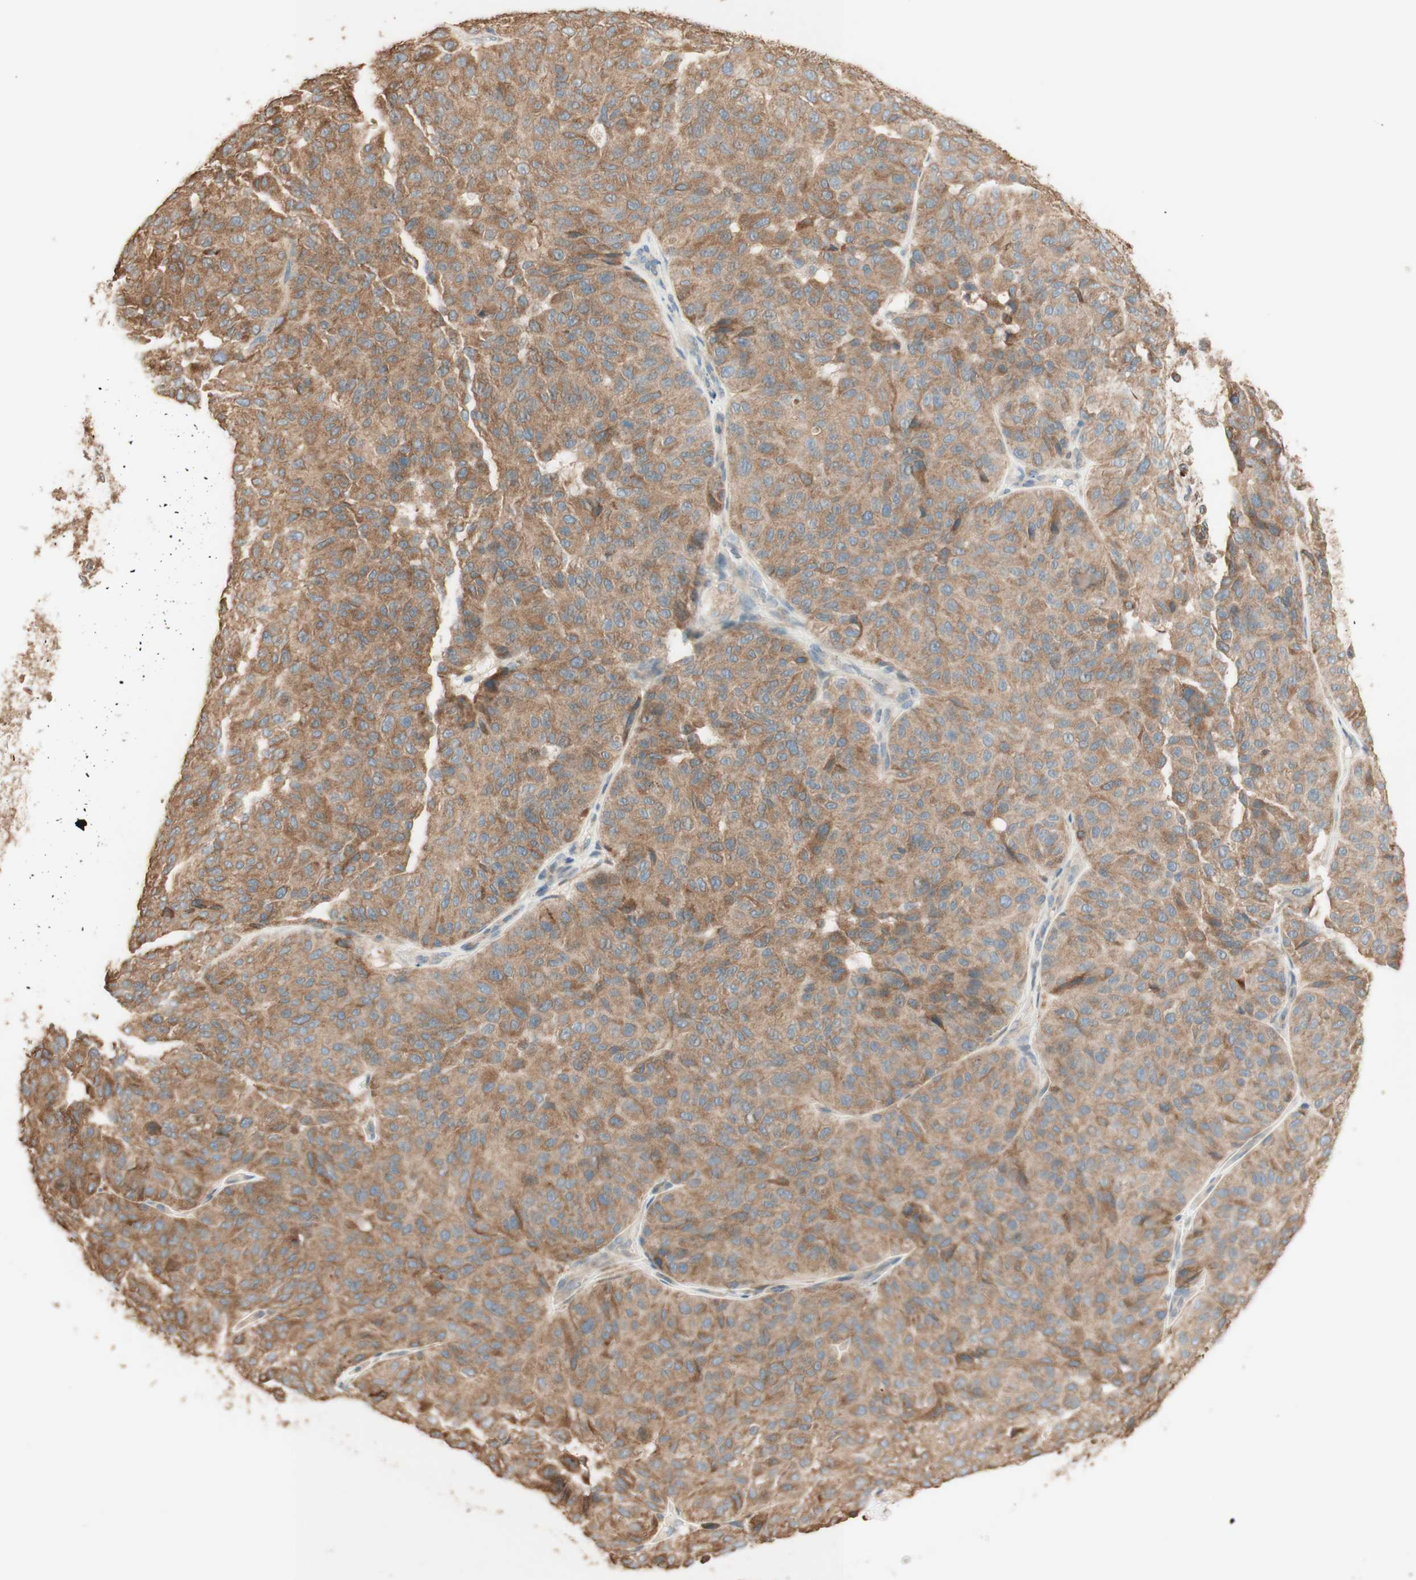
{"staining": {"intensity": "moderate", "quantity": ">75%", "location": "cytoplasmic/membranous"}, "tissue": "melanoma", "cell_type": "Tumor cells", "image_type": "cancer", "snomed": [{"axis": "morphology", "description": "Malignant melanoma, NOS"}, {"axis": "topography", "description": "Skin"}], "caption": "Moderate cytoplasmic/membranous positivity is seen in about >75% of tumor cells in malignant melanoma. Immunohistochemistry stains the protein in brown and the nuclei are stained blue.", "gene": "CLCN2", "patient": {"sex": "female", "age": 46}}